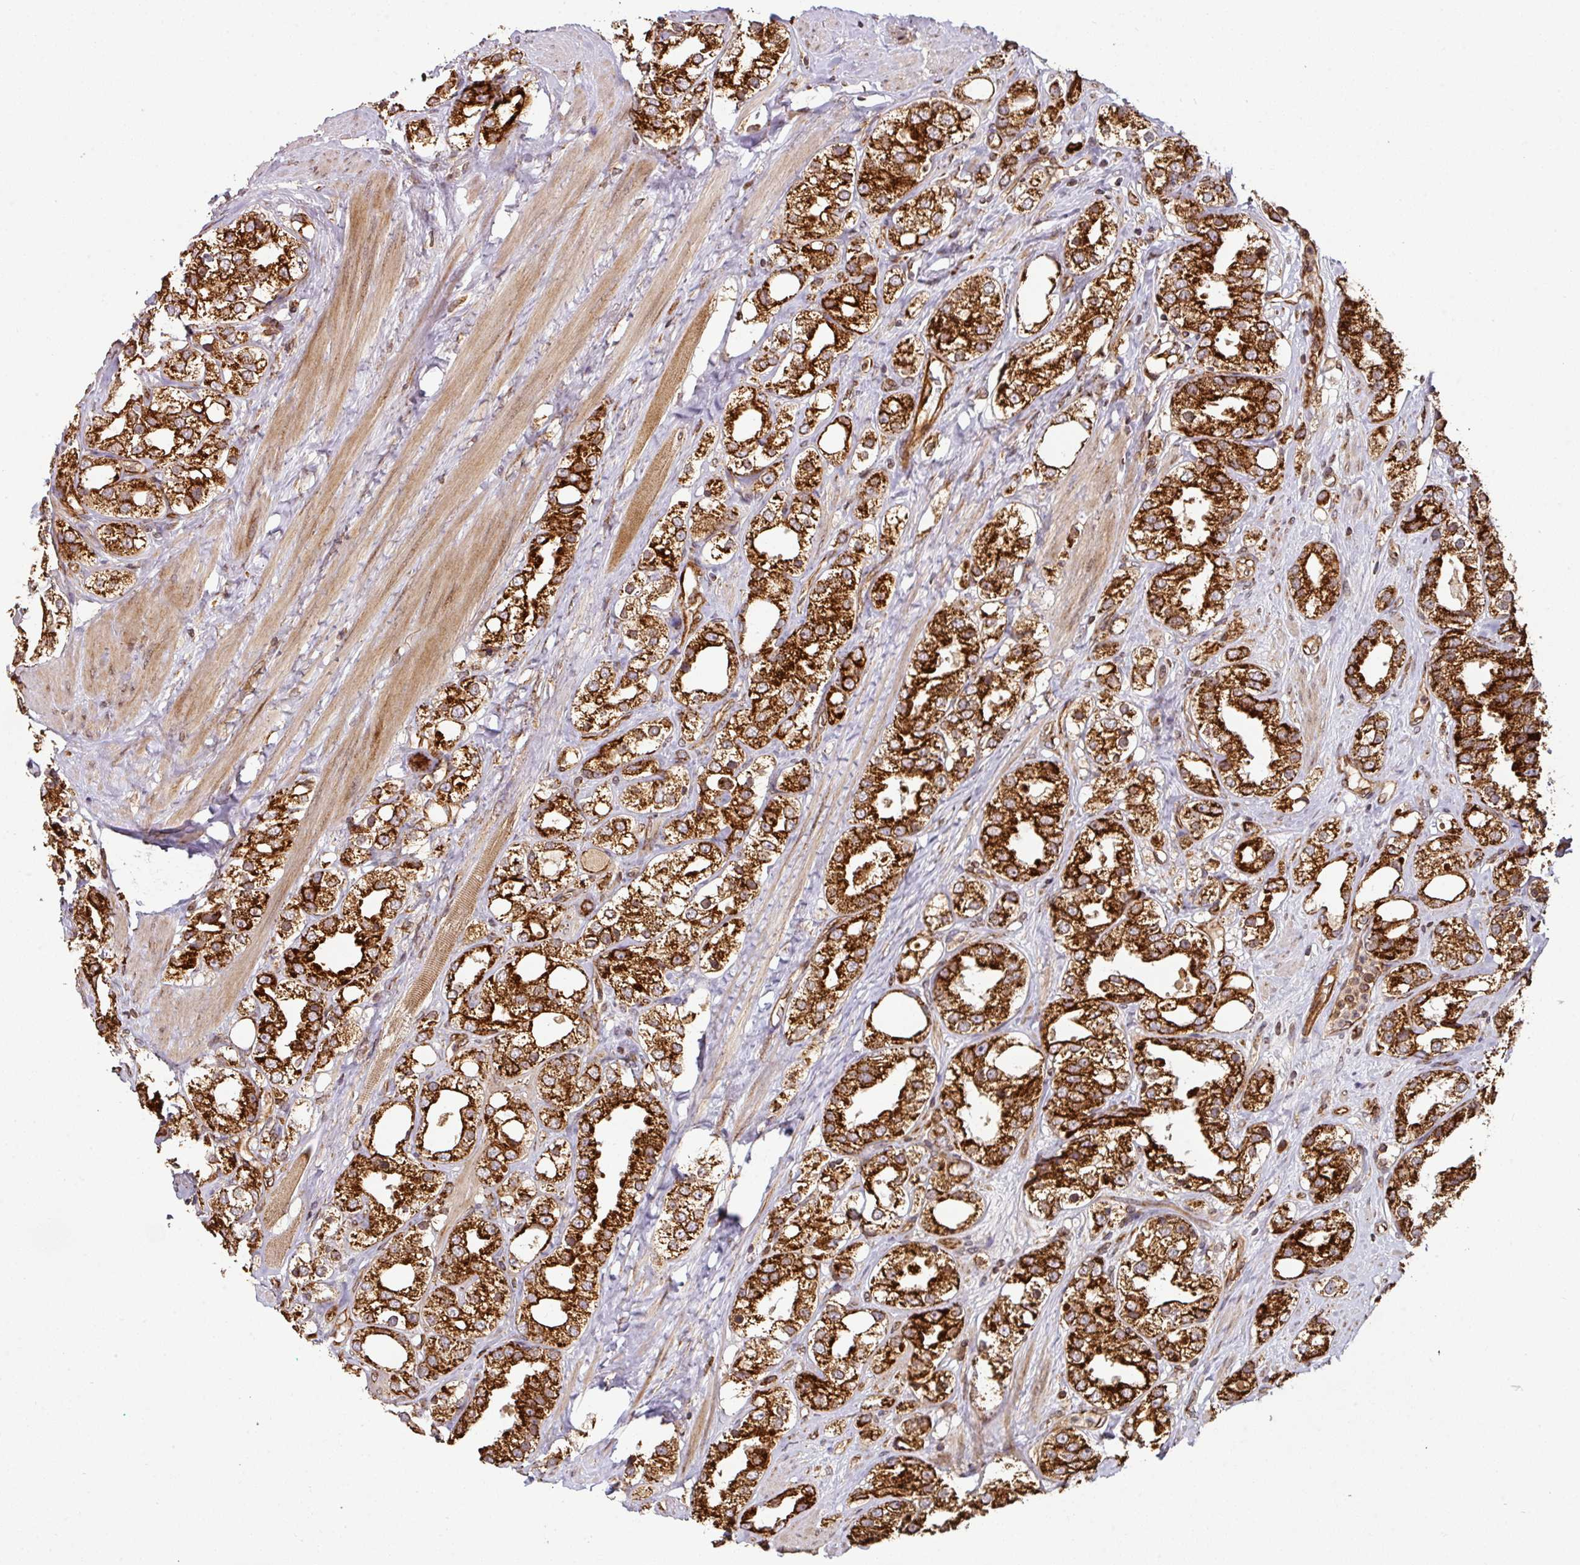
{"staining": {"intensity": "strong", "quantity": ">75%", "location": "cytoplasmic/membranous"}, "tissue": "prostate cancer", "cell_type": "Tumor cells", "image_type": "cancer", "snomed": [{"axis": "morphology", "description": "Adenocarcinoma, NOS"}, {"axis": "topography", "description": "Prostate"}], "caption": "A histopathology image of human prostate adenocarcinoma stained for a protein exhibits strong cytoplasmic/membranous brown staining in tumor cells. The staining is performed using DAB brown chromogen to label protein expression. The nuclei are counter-stained blue using hematoxylin.", "gene": "TRAP1", "patient": {"sex": "male", "age": 79}}